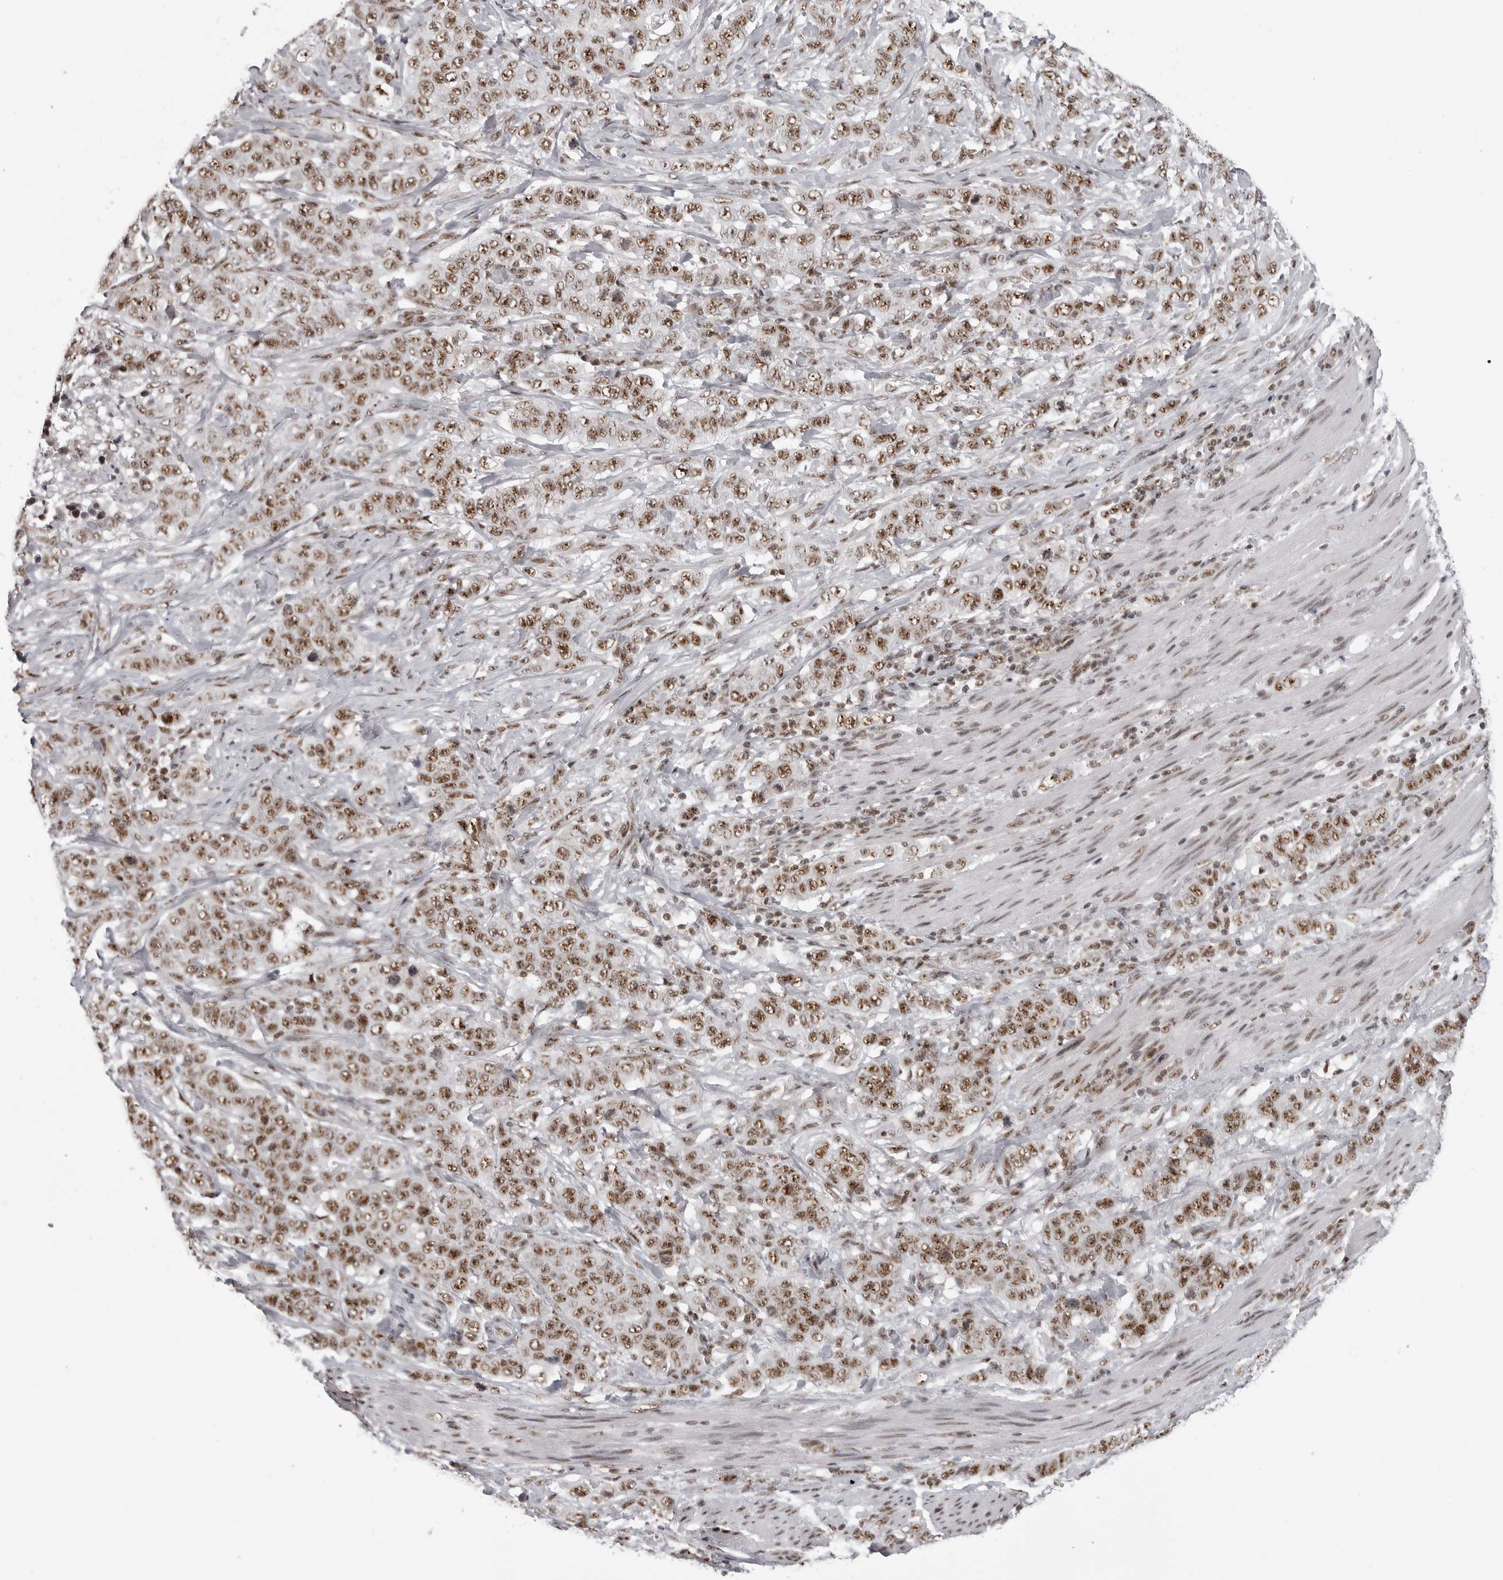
{"staining": {"intensity": "moderate", "quantity": ">75%", "location": "nuclear"}, "tissue": "stomach cancer", "cell_type": "Tumor cells", "image_type": "cancer", "snomed": [{"axis": "morphology", "description": "Adenocarcinoma, NOS"}, {"axis": "topography", "description": "Stomach"}], "caption": "Stomach cancer stained for a protein reveals moderate nuclear positivity in tumor cells. The staining was performed using DAB to visualize the protein expression in brown, while the nuclei were stained in blue with hematoxylin (Magnification: 20x).", "gene": "WRAP53", "patient": {"sex": "male", "age": 48}}